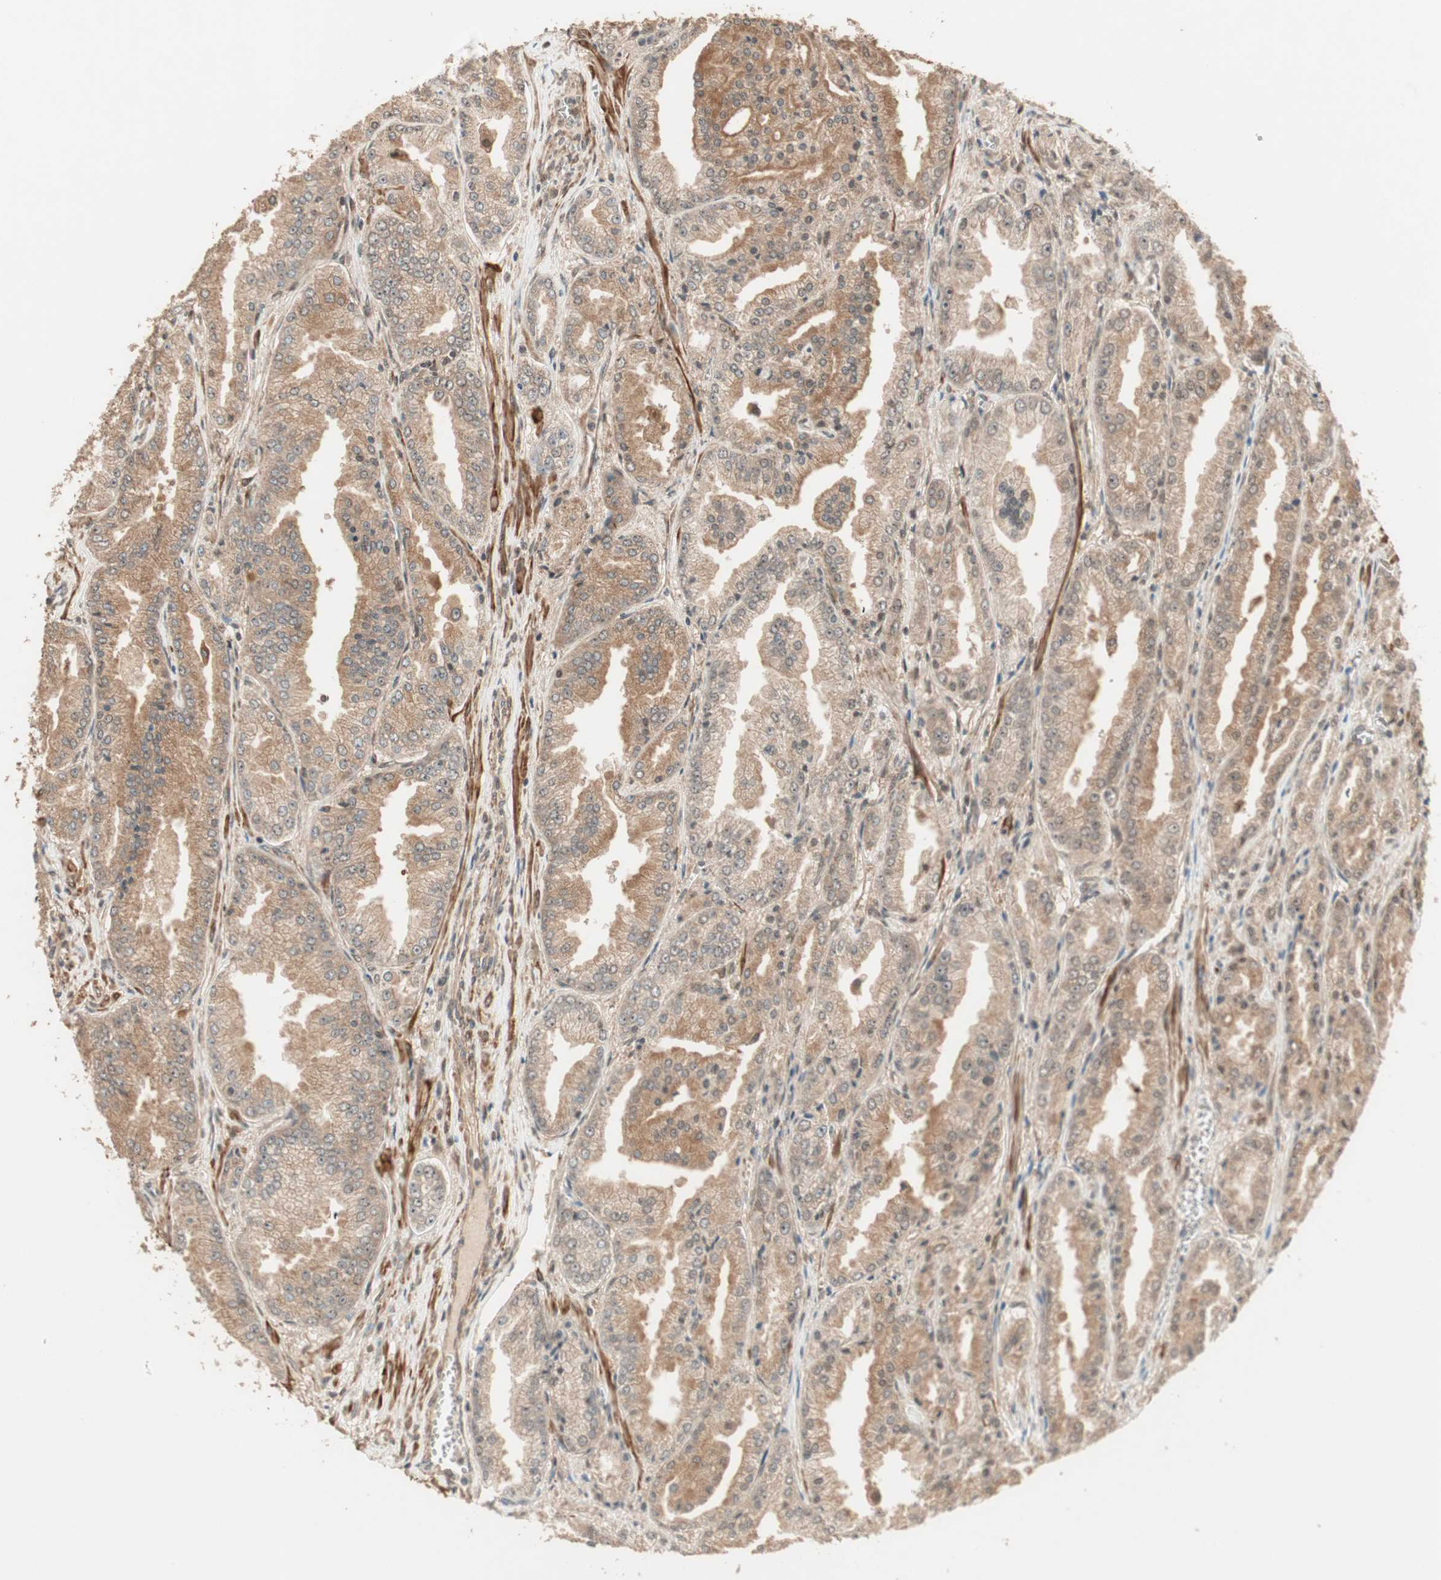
{"staining": {"intensity": "moderate", "quantity": ">75%", "location": "cytoplasmic/membranous"}, "tissue": "prostate cancer", "cell_type": "Tumor cells", "image_type": "cancer", "snomed": [{"axis": "morphology", "description": "Adenocarcinoma, High grade"}, {"axis": "topography", "description": "Prostate"}], "caption": "Prostate high-grade adenocarcinoma was stained to show a protein in brown. There is medium levels of moderate cytoplasmic/membranous expression in about >75% of tumor cells.", "gene": "ZSCAN31", "patient": {"sex": "male", "age": 61}}